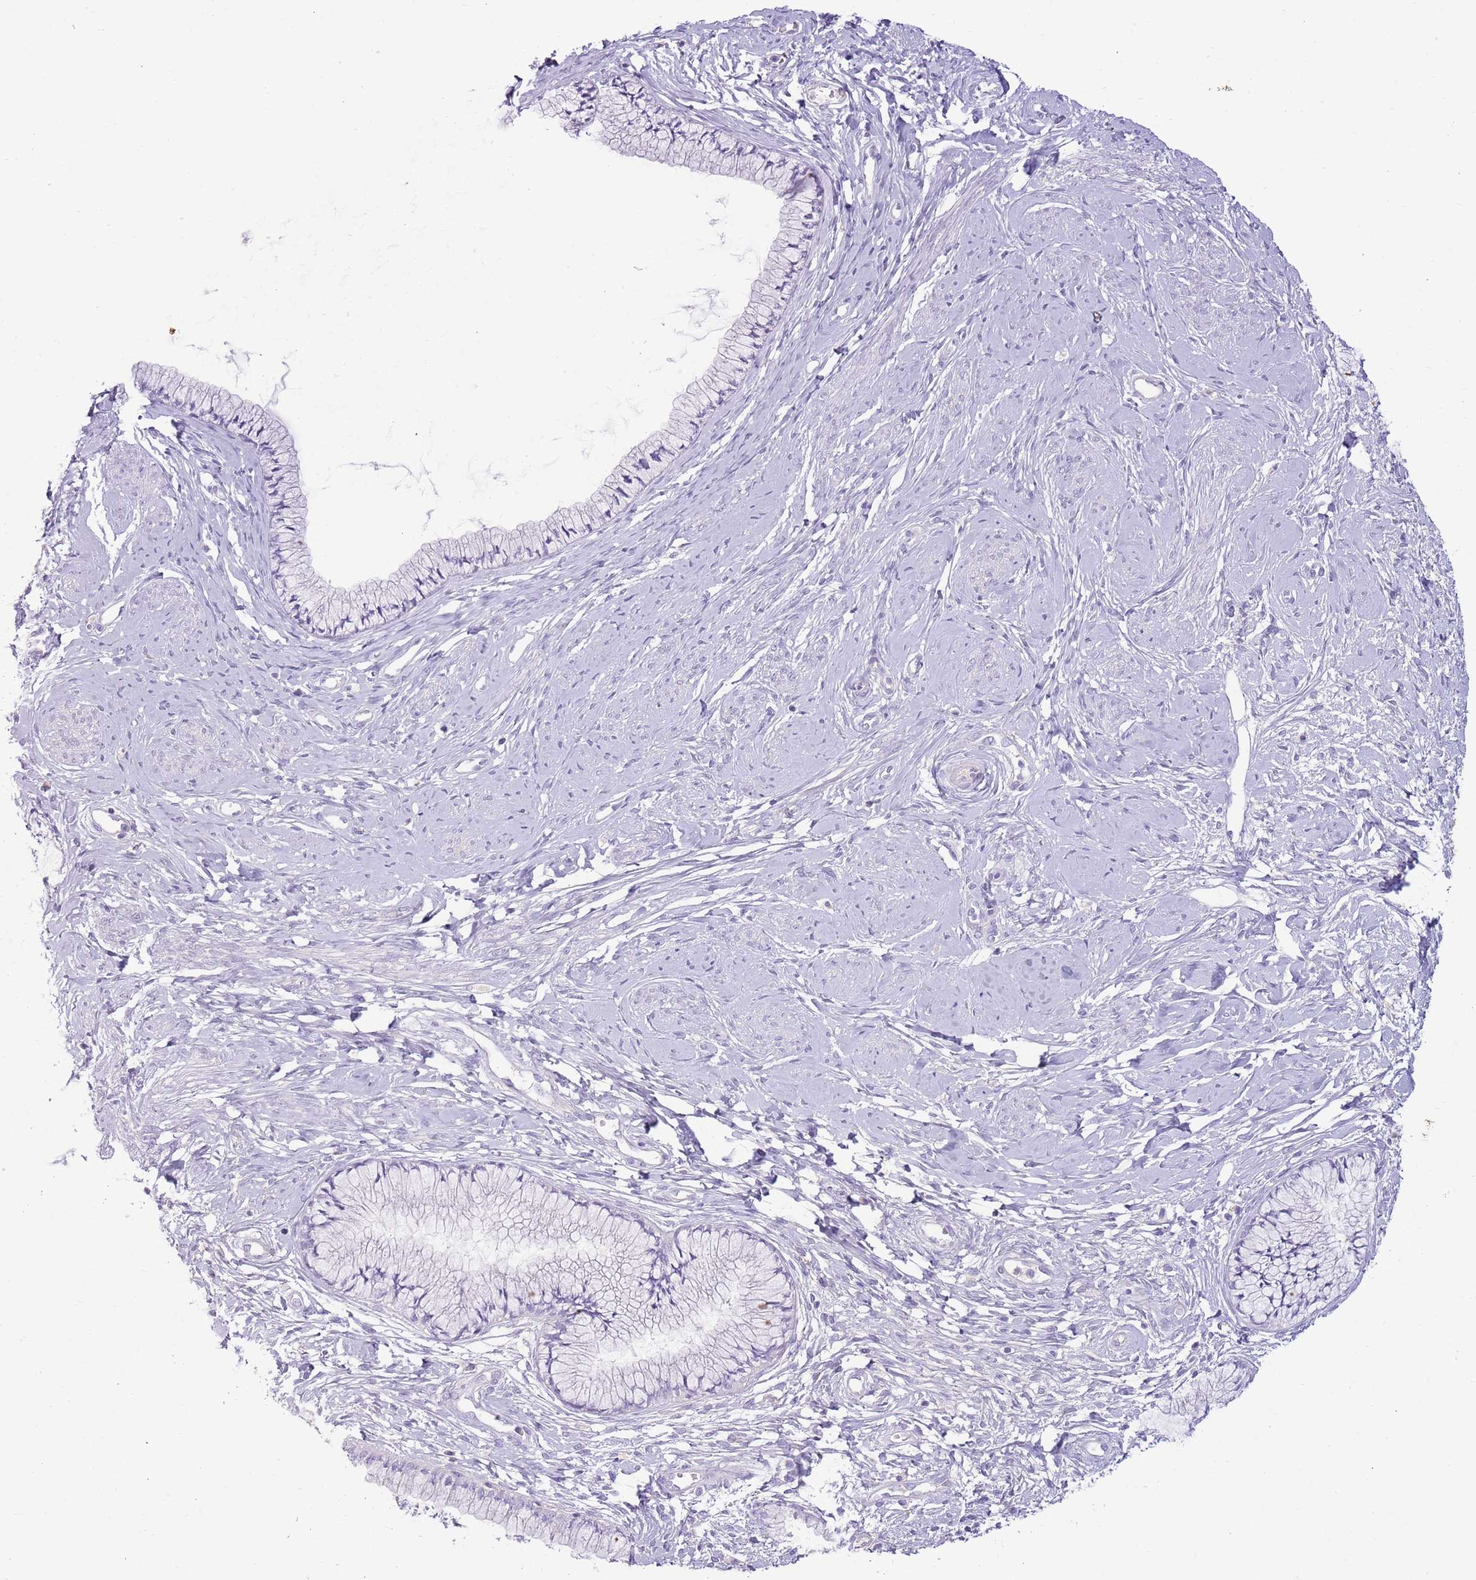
{"staining": {"intensity": "negative", "quantity": "none", "location": "none"}, "tissue": "cervix", "cell_type": "Glandular cells", "image_type": "normal", "snomed": [{"axis": "morphology", "description": "Normal tissue, NOS"}, {"axis": "topography", "description": "Cervix"}], "caption": "DAB immunohistochemical staining of unremarkable cervix exhibits no significant expression in glandular cells.", "gene": "TOX2", "patient": {"sex": "female", "age": 42}}